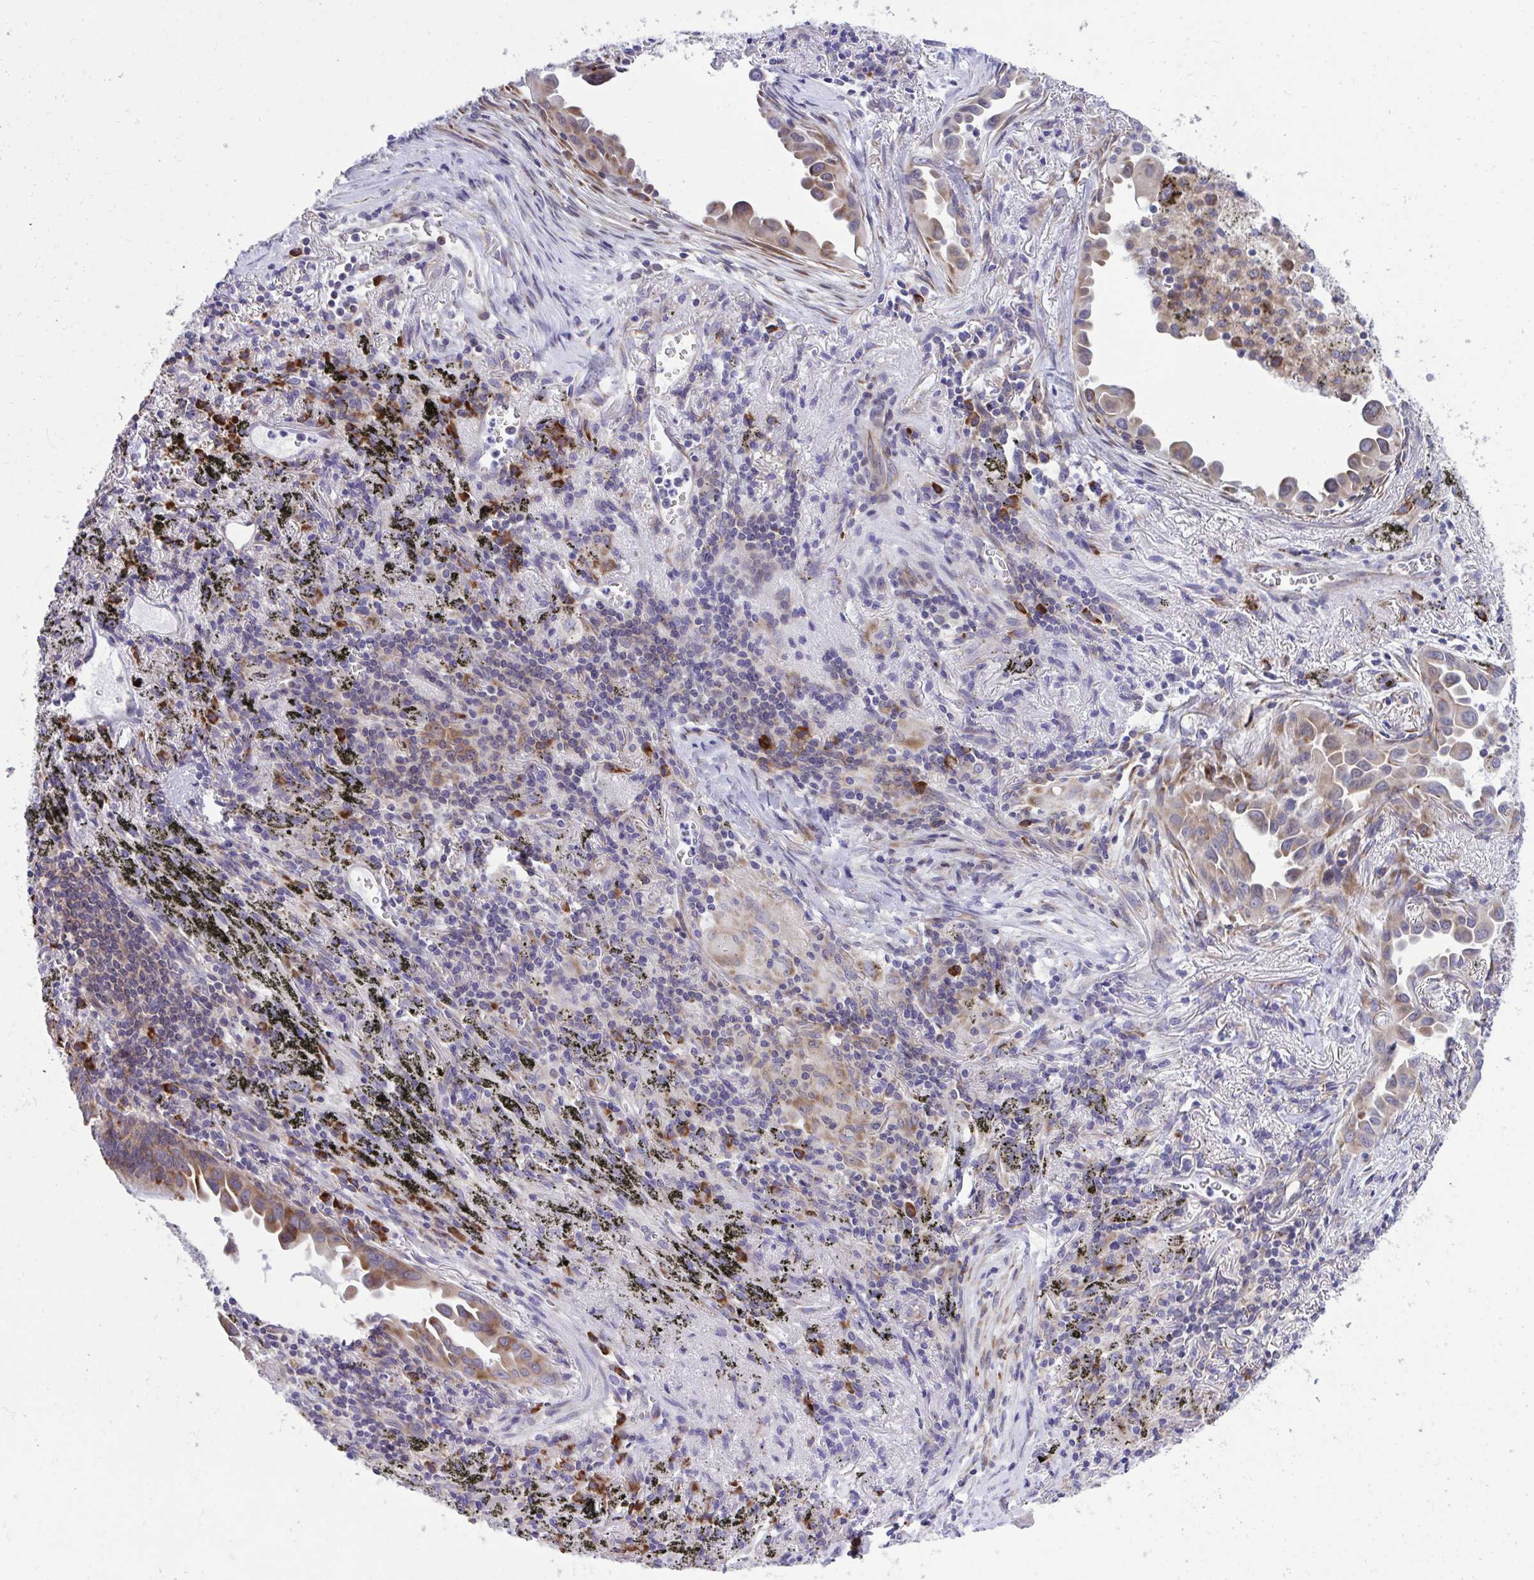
{"staining": {"intensity": "moderate", "quantity": ">75%", "location": "cytoplasmic/membranous"}, "tissue": "lung cancer", "cell_type": "Tumor cells", "image_type": "cancer", "snomed": [{"axis": "morphology", "description": "Adenocarcinoma, NOS"}, {"axis": "topography", "description": "Lung"}], "caption": "IHC photomicrograph of neoplastic tissue: adenocarcinoma (lung) stained using immunohistochemistry (IHC) reveals medium levels of moderate protein expression localized specifically in the cytoplasmic/membranous of tumor cells, appearing as a cytoplasmic/membranous brown color.", "gene": "RPS15", "patient": {"sex": "male", "age": 68}}